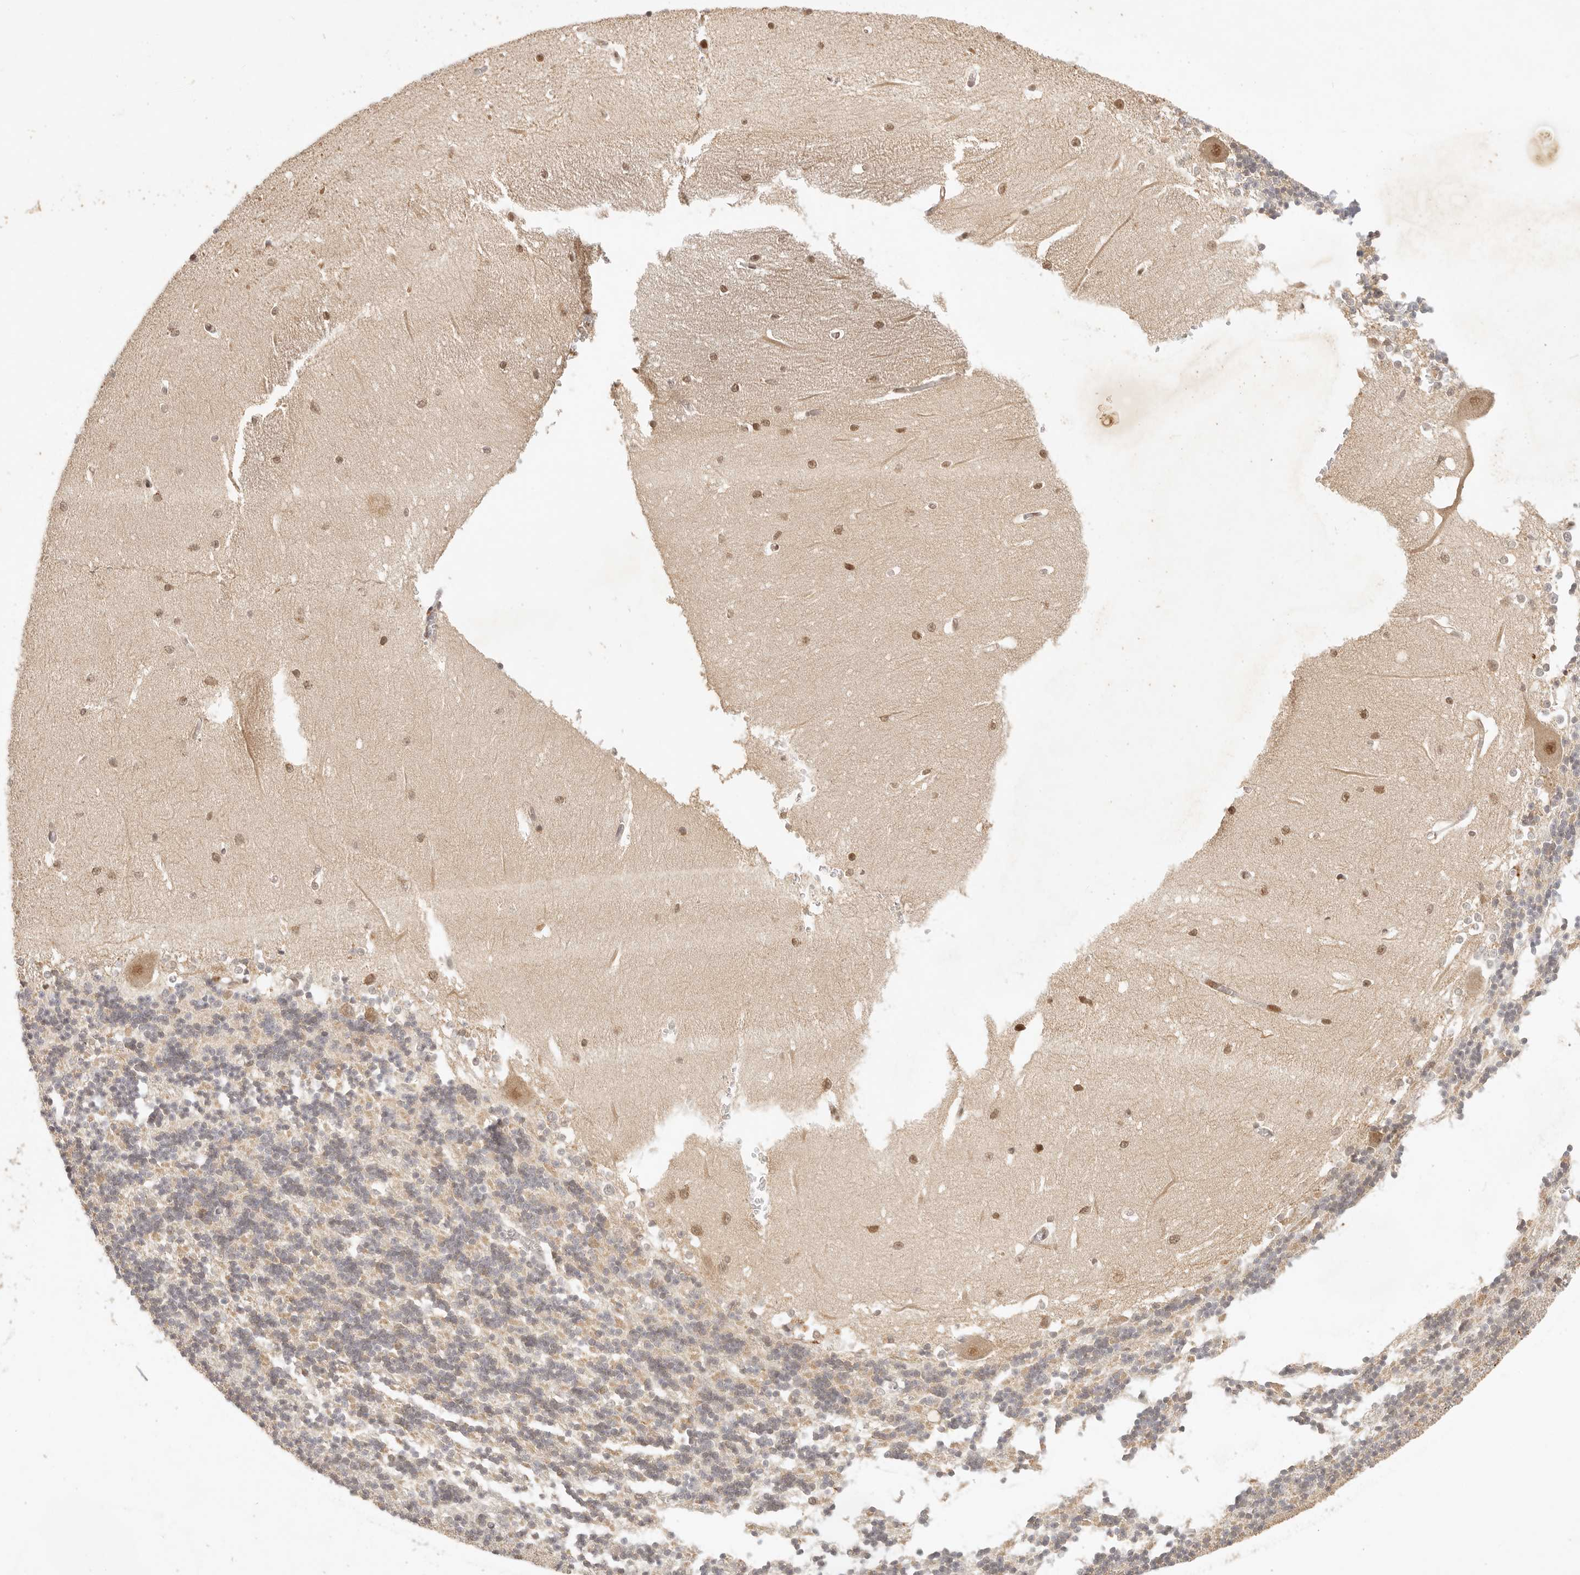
{"staining": {"intensity": "moderate", "quantity": "25%-75%", "location": "cytoplasmic/membranous,nuclear"}, "tissue": "cerebellum", "cell_type": "Cells in granular layer", "image_type": "normal", "snomed": [{"axis": "morphology", "description": "Normal tissue, NOS"}, {"axis": "topography", "description": "Cerebellum"}], "caption": "Moderate cytoplasmic/membranous,nuclear protein positivity is appreciated in approximately 25%-75% of cells in granular layer in cerebellum. (DAB (3,3'-diaminobenzidine) IHC with brightfield microscopy, high magnification).", "gene": "INTS11", "patient": {"sex": "male", "age": 37}}